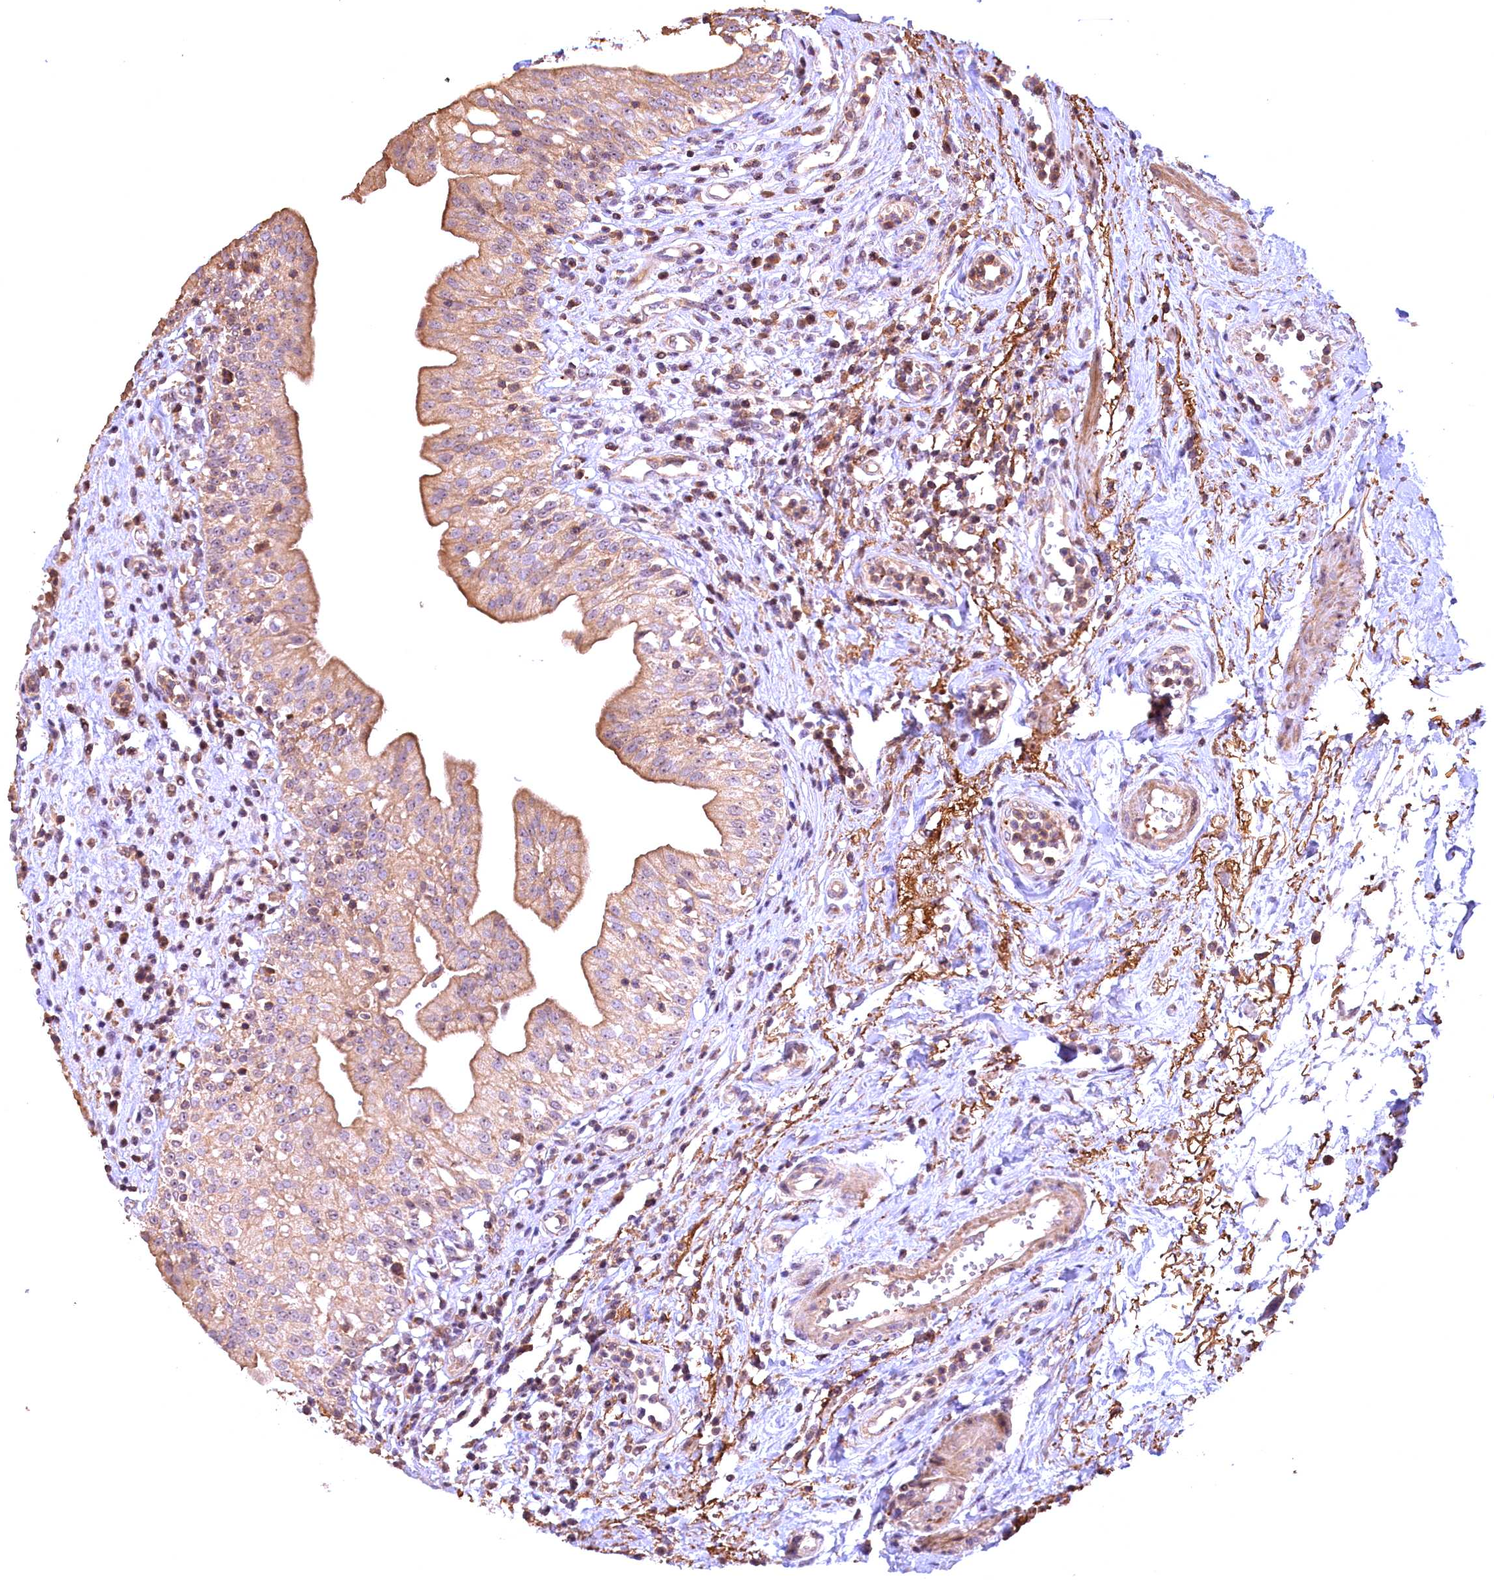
{"staining": {"intensity": "moderate", "quantity": ">75%", "location": "cytoplasmic/membranous,nuclear"}, "tissue": "urinary bladder", "cell_type": "Urothelial cells", "image_type": "normal", "snomed": [{"axis": "morphology", "description": "Normal tissue, NOS"}, {"axis": "morphology", "description": "Inflammation, NOS"}, {"axis": "topography", "description": "Urinary bladder"}], "caption": "IHC staining of benign urinary bladder, which demonstrates medium levels of moderate cytoplasmic/membranous,nuclear positivity in about >75% of urothelial cells indicating moderate cytoplasmic/membranous,nuclear protein positivity. The staining was performed using DAB (brown) for protein detection and nuclei were counterstained in hematoxylin (blue).", "gene": "FUZ", "patient": {"sex": "male", "age": 63}}